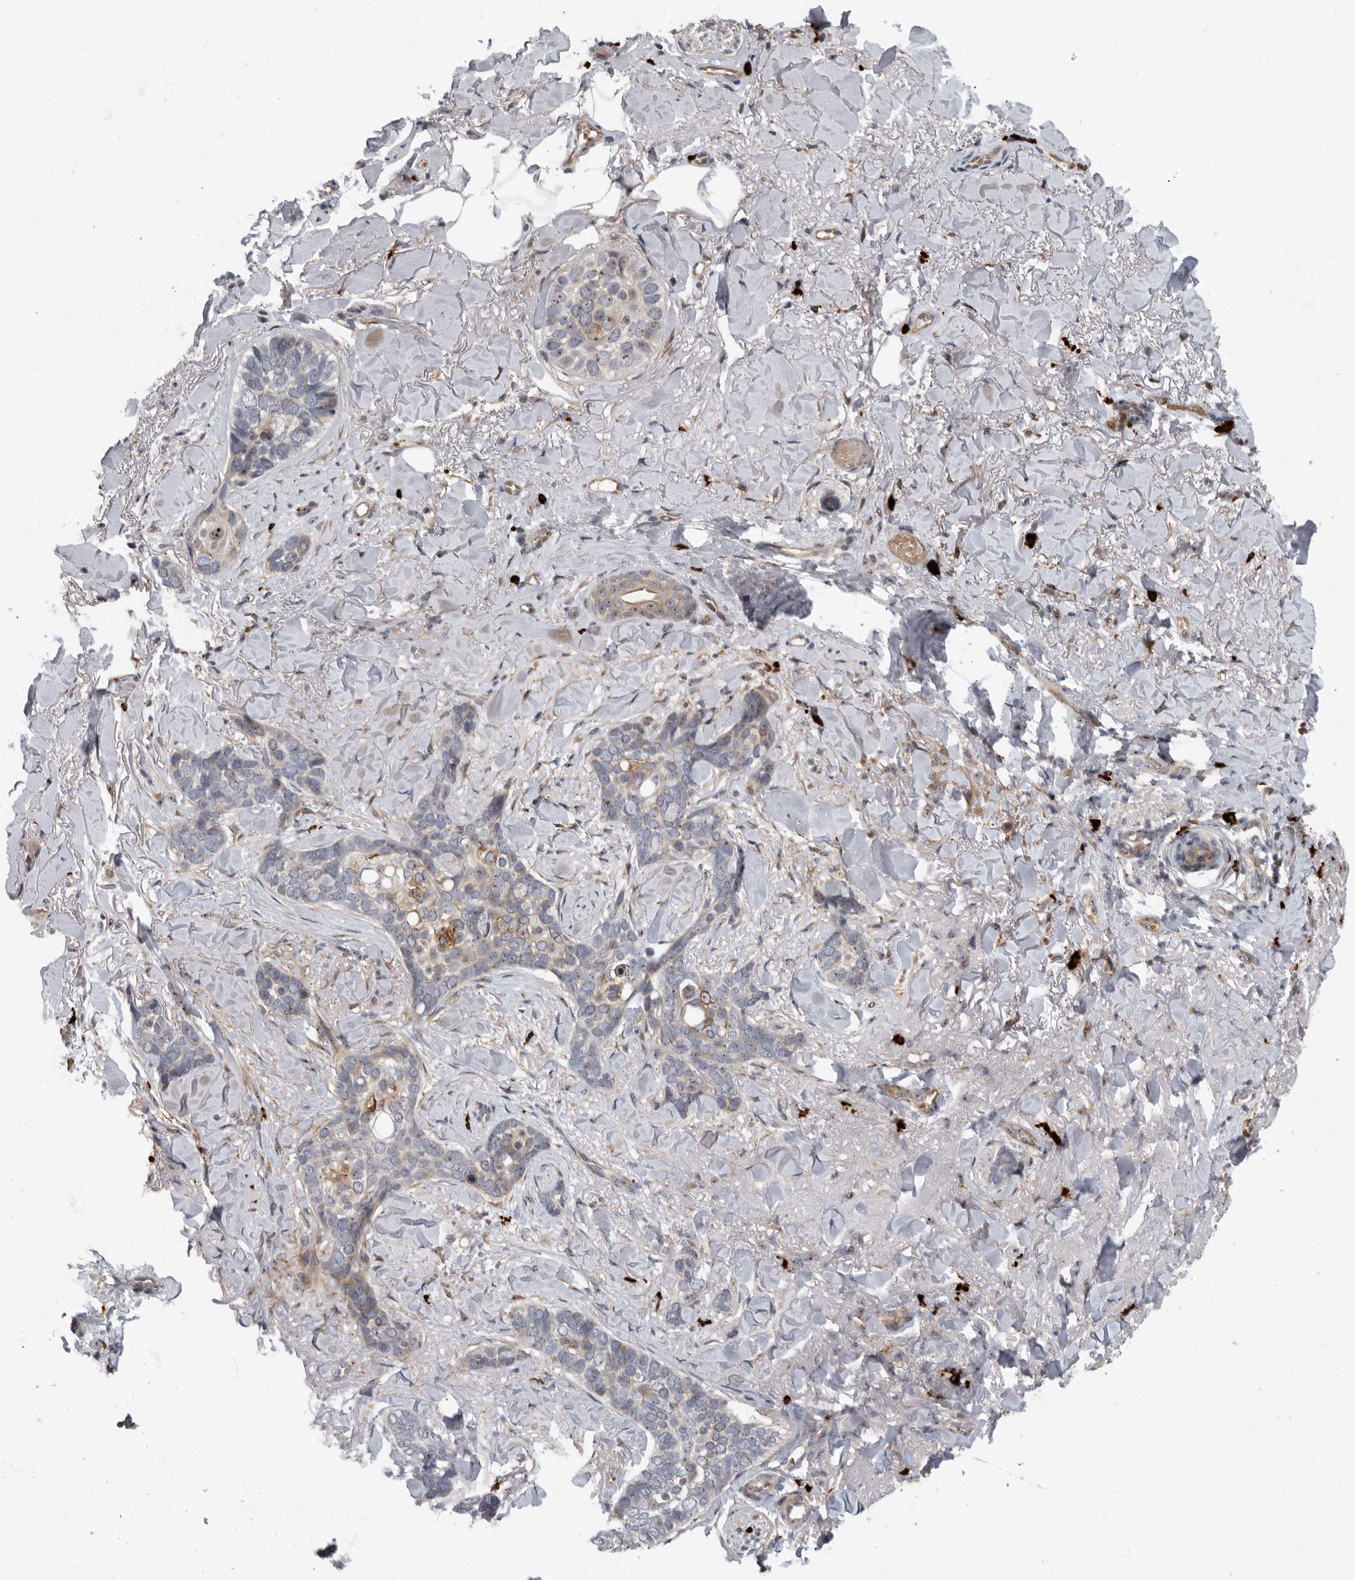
{"staining": {"intensity": "moderate", "quantity": "<25%", "location": "cytoplasmic/membranous"}, "tissue": "skin cancer", "cell_type": "Tumor cells", "image_type": "cancer", "snomed": [{"axis": "morphology", "description": "Basal cell carcinoma"}, {"axis": "topography", "description": "Skin"}], "caption": "The micrograph displays staining of skin cancer, revealing moderate cytoplasmic/membranous protein staining (brown color) within tumor cells. Ihc stains the protein of interest in brown and the nuclei are stained blue.", "gene": "PDCD11", "patient": {"sex": "female", "age": 82}}